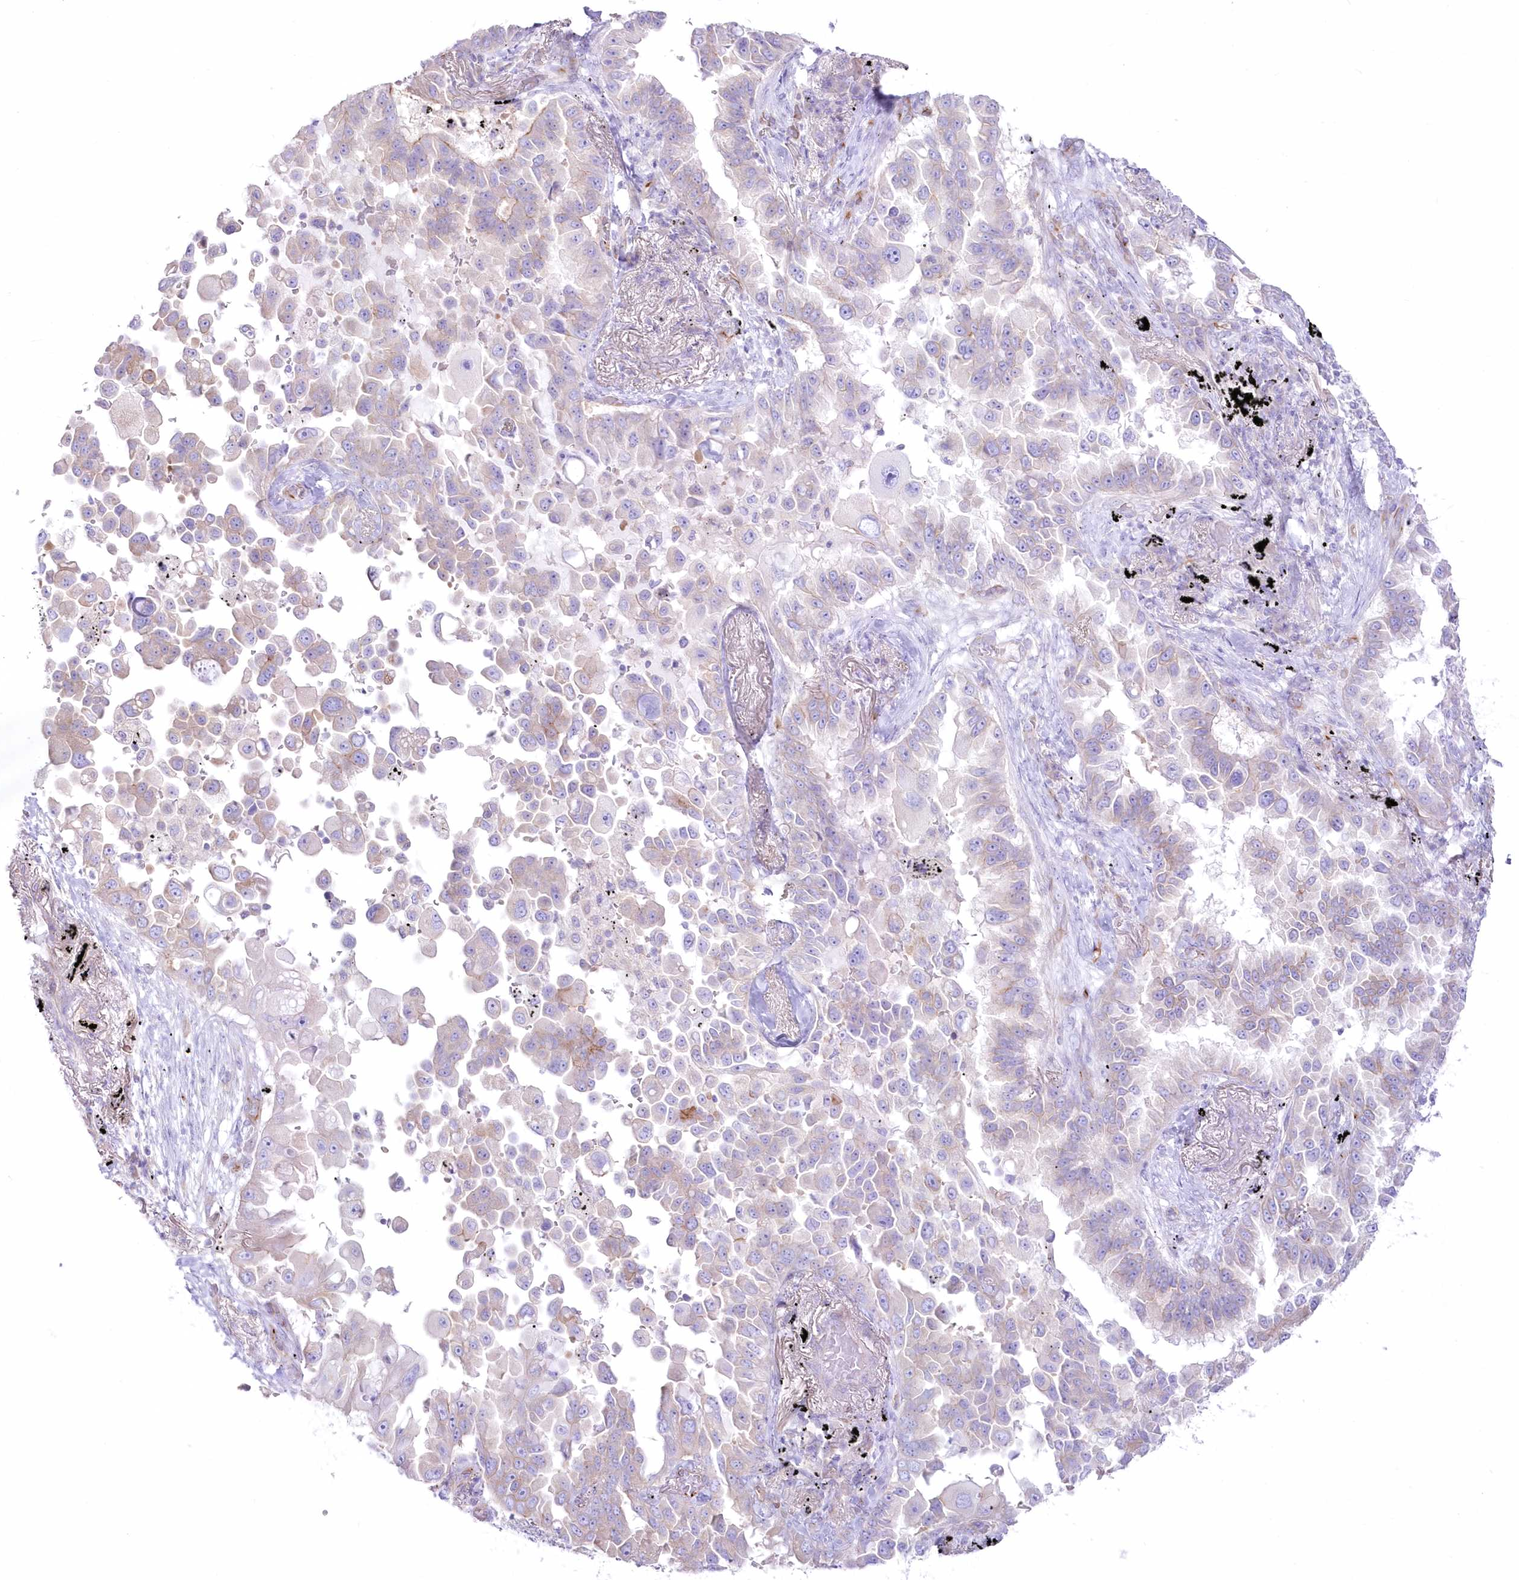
{"staining": {"intensity": "weak", "quantity": "<25%", "location": "cytoplasmic/membranous"}, "tissue": "lung cancer", "cell_type": "Tumor cells", "image_type": "cancer", "snomed": [{"axis": "morphology", "description": "Adenocarcinoma, NOS"}, {"axis": "topography", "description": "Lung"}], "caption": "IHC histopathology image of adenocarcinoma (lung) stained for a protein (brown), which exhibits no expression in tumor cells.", "gene": "ZNF843", "patient": {"sex": "female", "age": 67}}